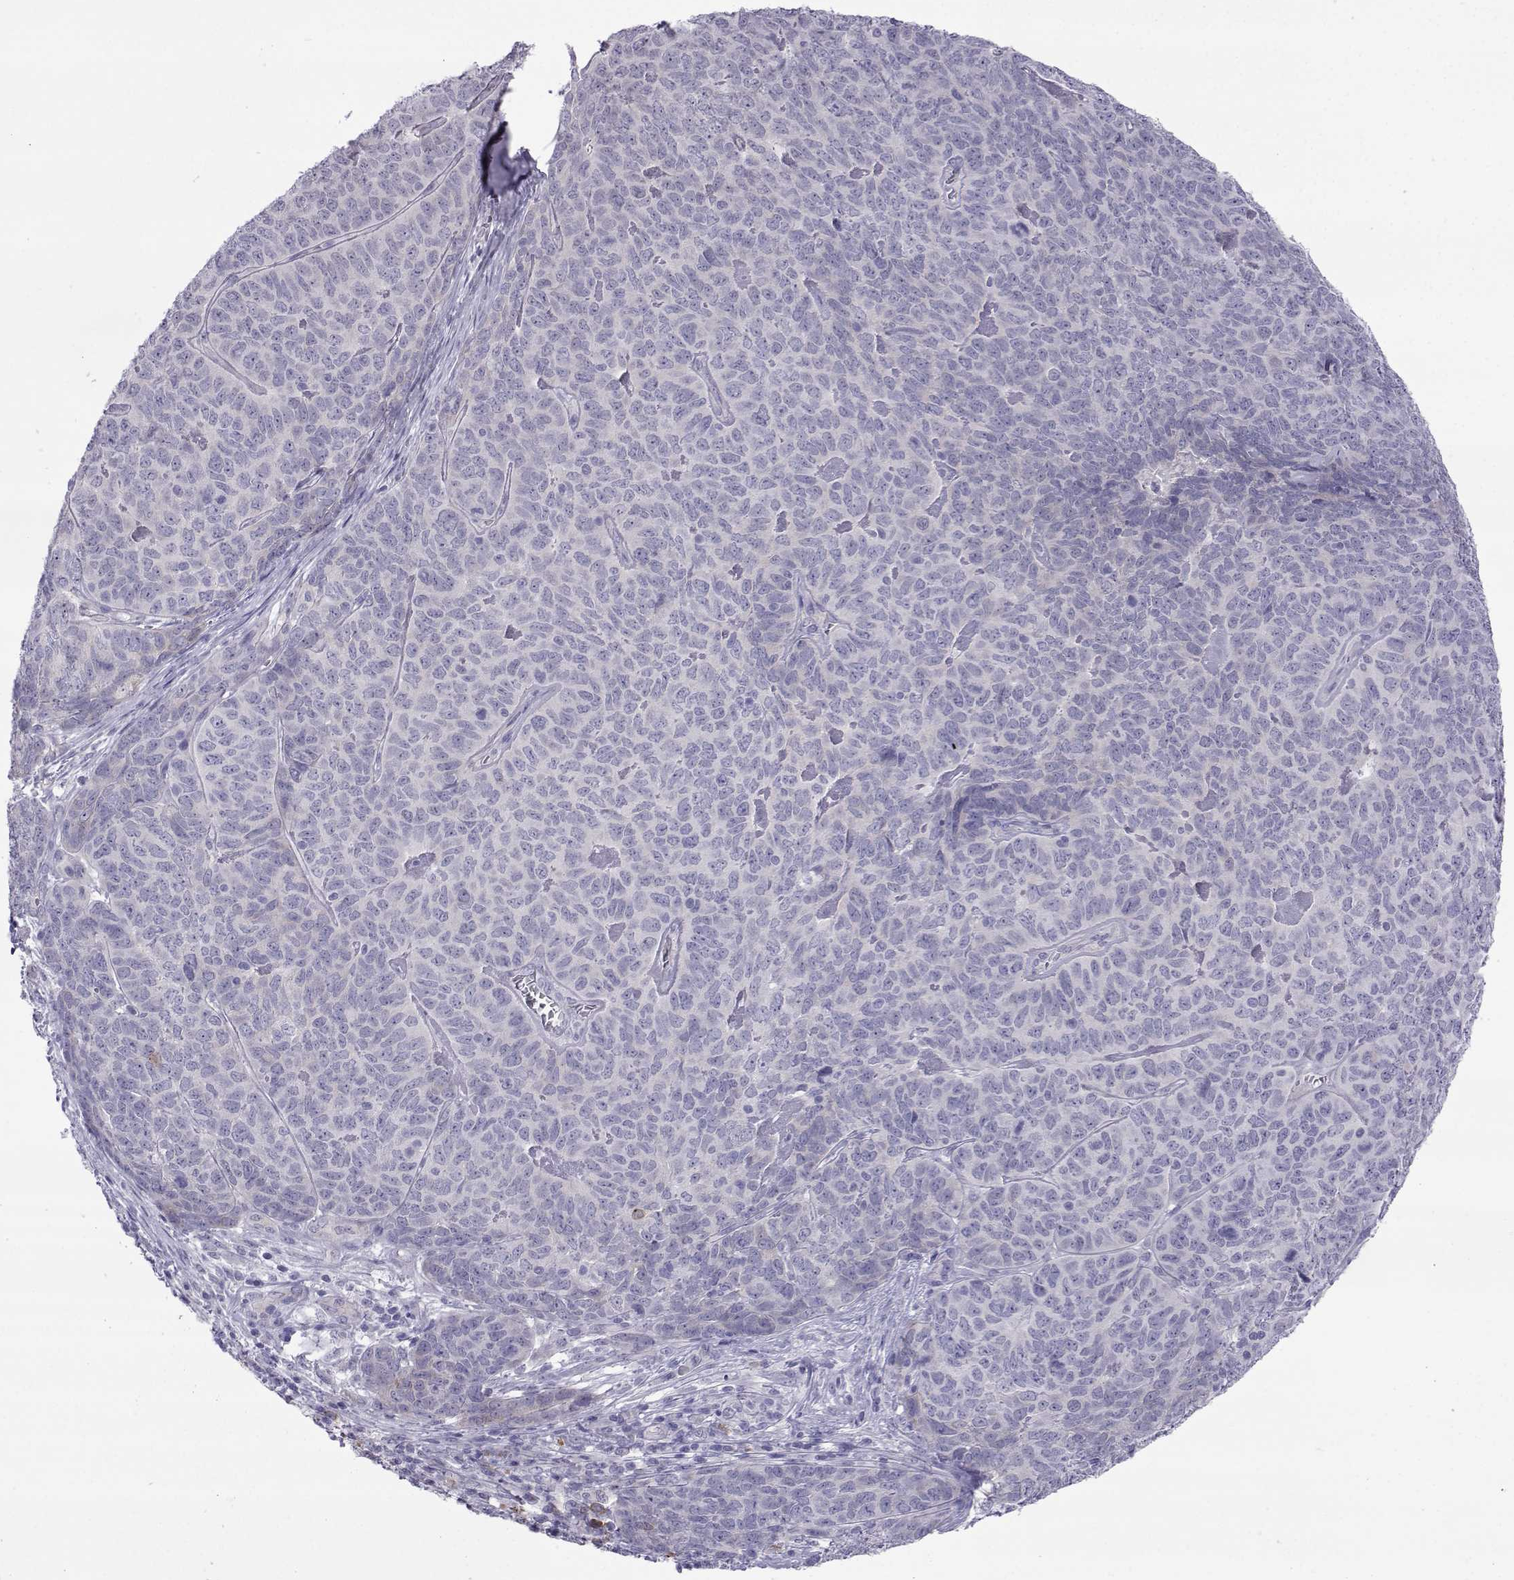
{"staining": {"intensity": "negative", "quantity": "none", "location": "none"}, "tissue": "skin cancer", "cell_type": "Tumor cells", "image_type": "cancer", "snomed": [{"axis": "morphology", "description": "Squamous cell carcinoma, NOS"}, {"axis": "topography", "description": "Skin"}, {"axis": "topography", "description": "Anal"}], "caption": "This is a image of immunohistochemistry staining of skin cancer, which shows no staining in tumor cells.", "gene": "COL22A1", "patient": {"sex": "female", "age": 51}}